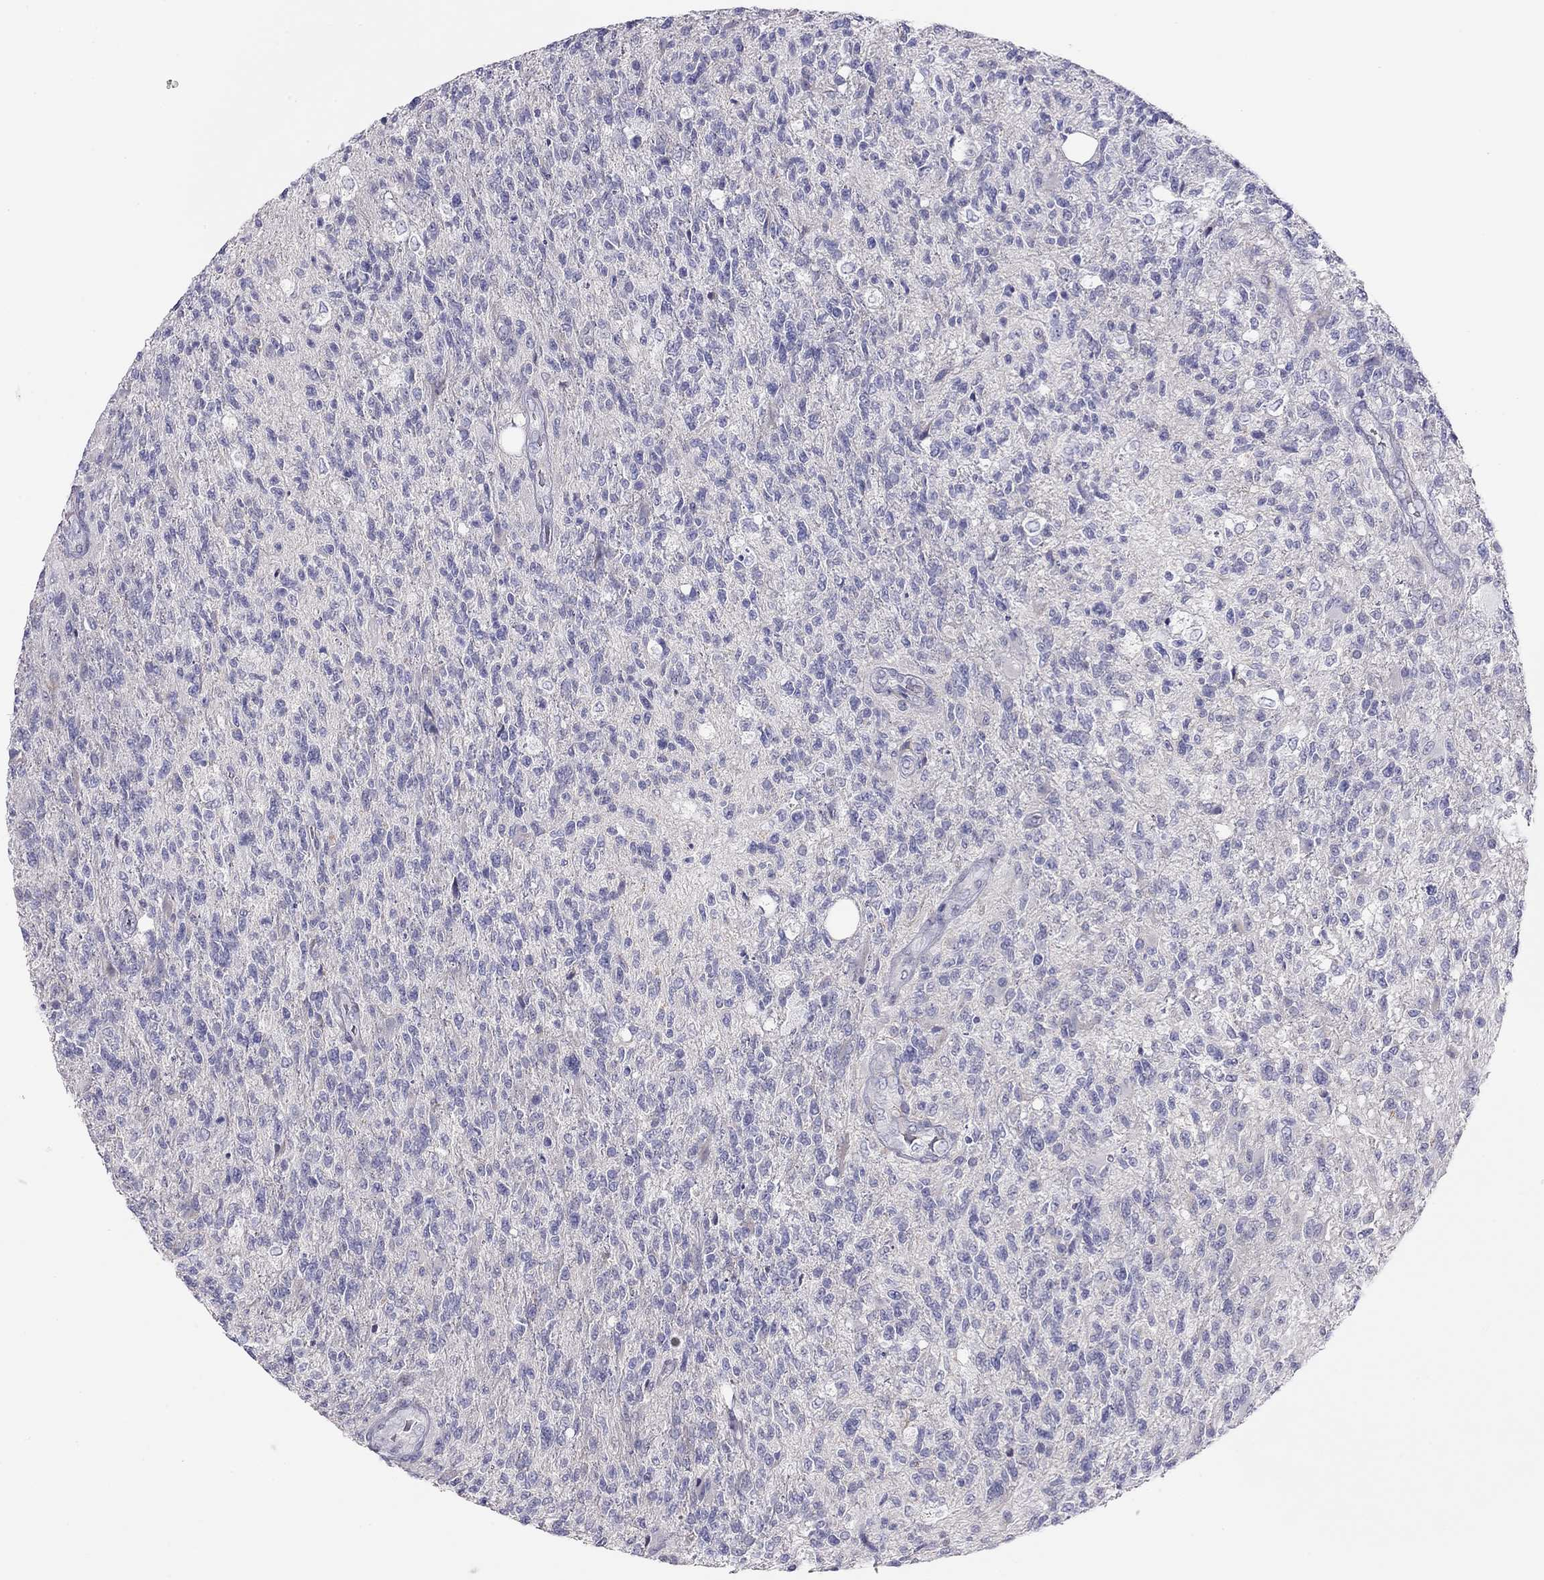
{"staining": {"intensity": "negative", "quantity": "none", "location": "none"}, "tissue": "glioma", "cell_type": "Tumor cells", "image_type": "cancer", "snomed": [{"axis": "morphology", "description": "Glioma, malignant, High grade"}, {"axis": "topography", "description": "Brain"}], "caption": "Histopathology image shows no protein expression in tumor cells of high-grade glioma (malignant) tissue.", "gene": "KCNV2", "patient": {"sex": "male", "age": 56}}